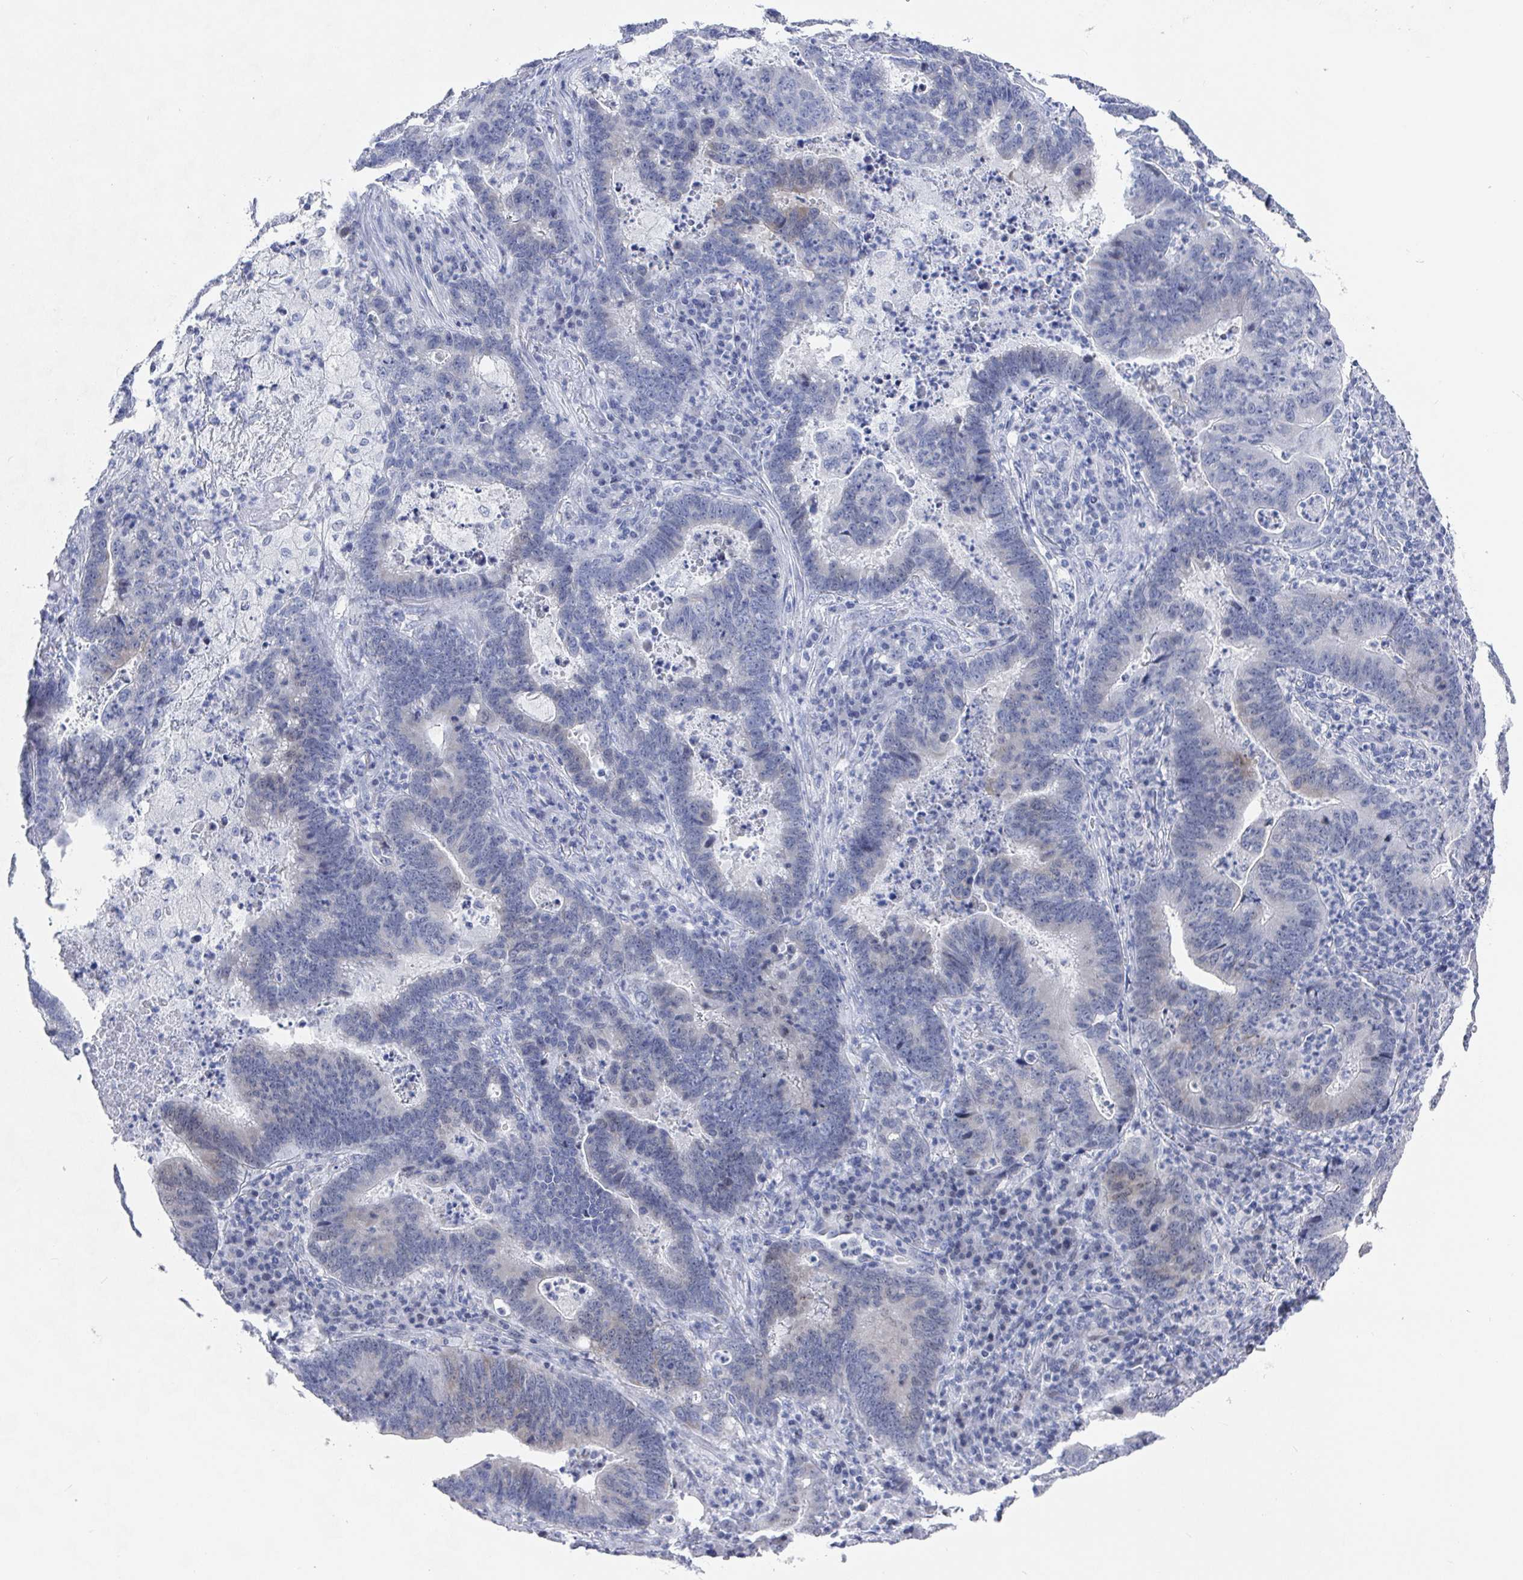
{"staining": {"intensity": "negative", "quantity": "none", "location": "none"}, "tissue": "lung cancer", "cell_type": "Tumor cells", "image_type": "cancer", "snomed": [{"axis": "morphology", "description": "Aneuploidy"}, {"axis": "morphology", "description": "Adenocarcinoma, NOS"}, {"axis": "morphology", "description": "Adenocarcinoma primary or metastatic"}, {"axis": "topography", "description": "Lung"}], "caption": "This image is of lung cancer stained with immunohistochemistry to label a protein in brown with the nuclei are counter-stained blue. There is no positivity in tumor cells.", "gene": "CAMKV", "patient": {"sex": "female", "age": 75}}